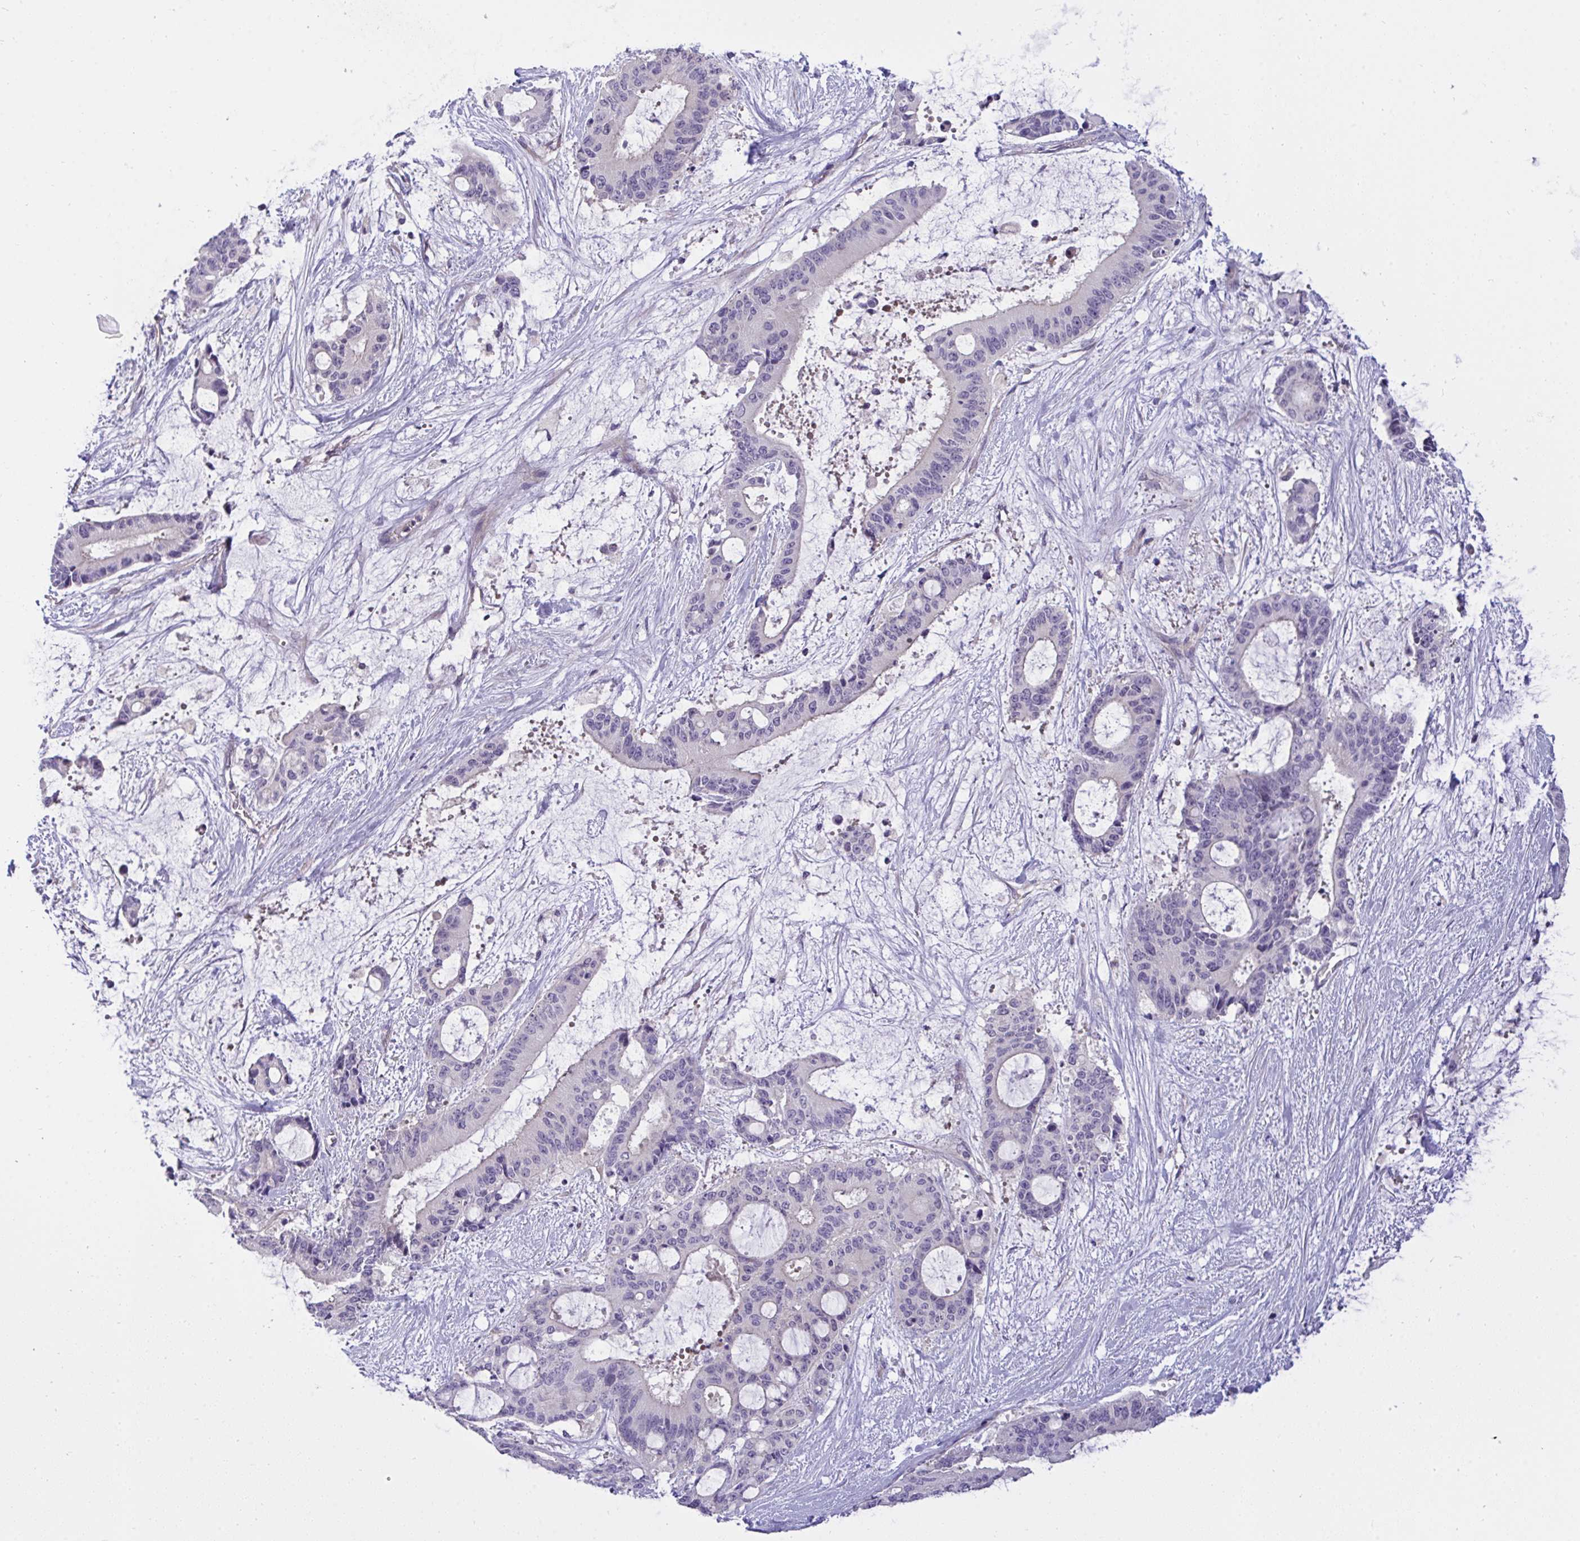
{"staining": {"intensity": "negative", "quantity": "none", "location": "none"}, "tissue": "liver cancer", "cell_type": "Tumor cells", "image_type": "cancer", "snomed": [{"axis": "morphology", "description": "Normal tissue, NOS"}, {"axis": "morphology", "description": "Cholangiocarcinoma"}, {"axis": "topography", "description": "Liver"}, {"axis": "topography", "description": "Peripheral nerve tissue"}], "caption": "High power microscopy photomicrograph of an IHC histopathology image of liver cholangiocarcinoma, revealing no significant positivity in tumor cells. (DAB (3,3'-diaminobenzidine) IHC with hematoxylin counter stain).", "gene": "C19orf54", "patient": {"sex": "female", "age": 73}}